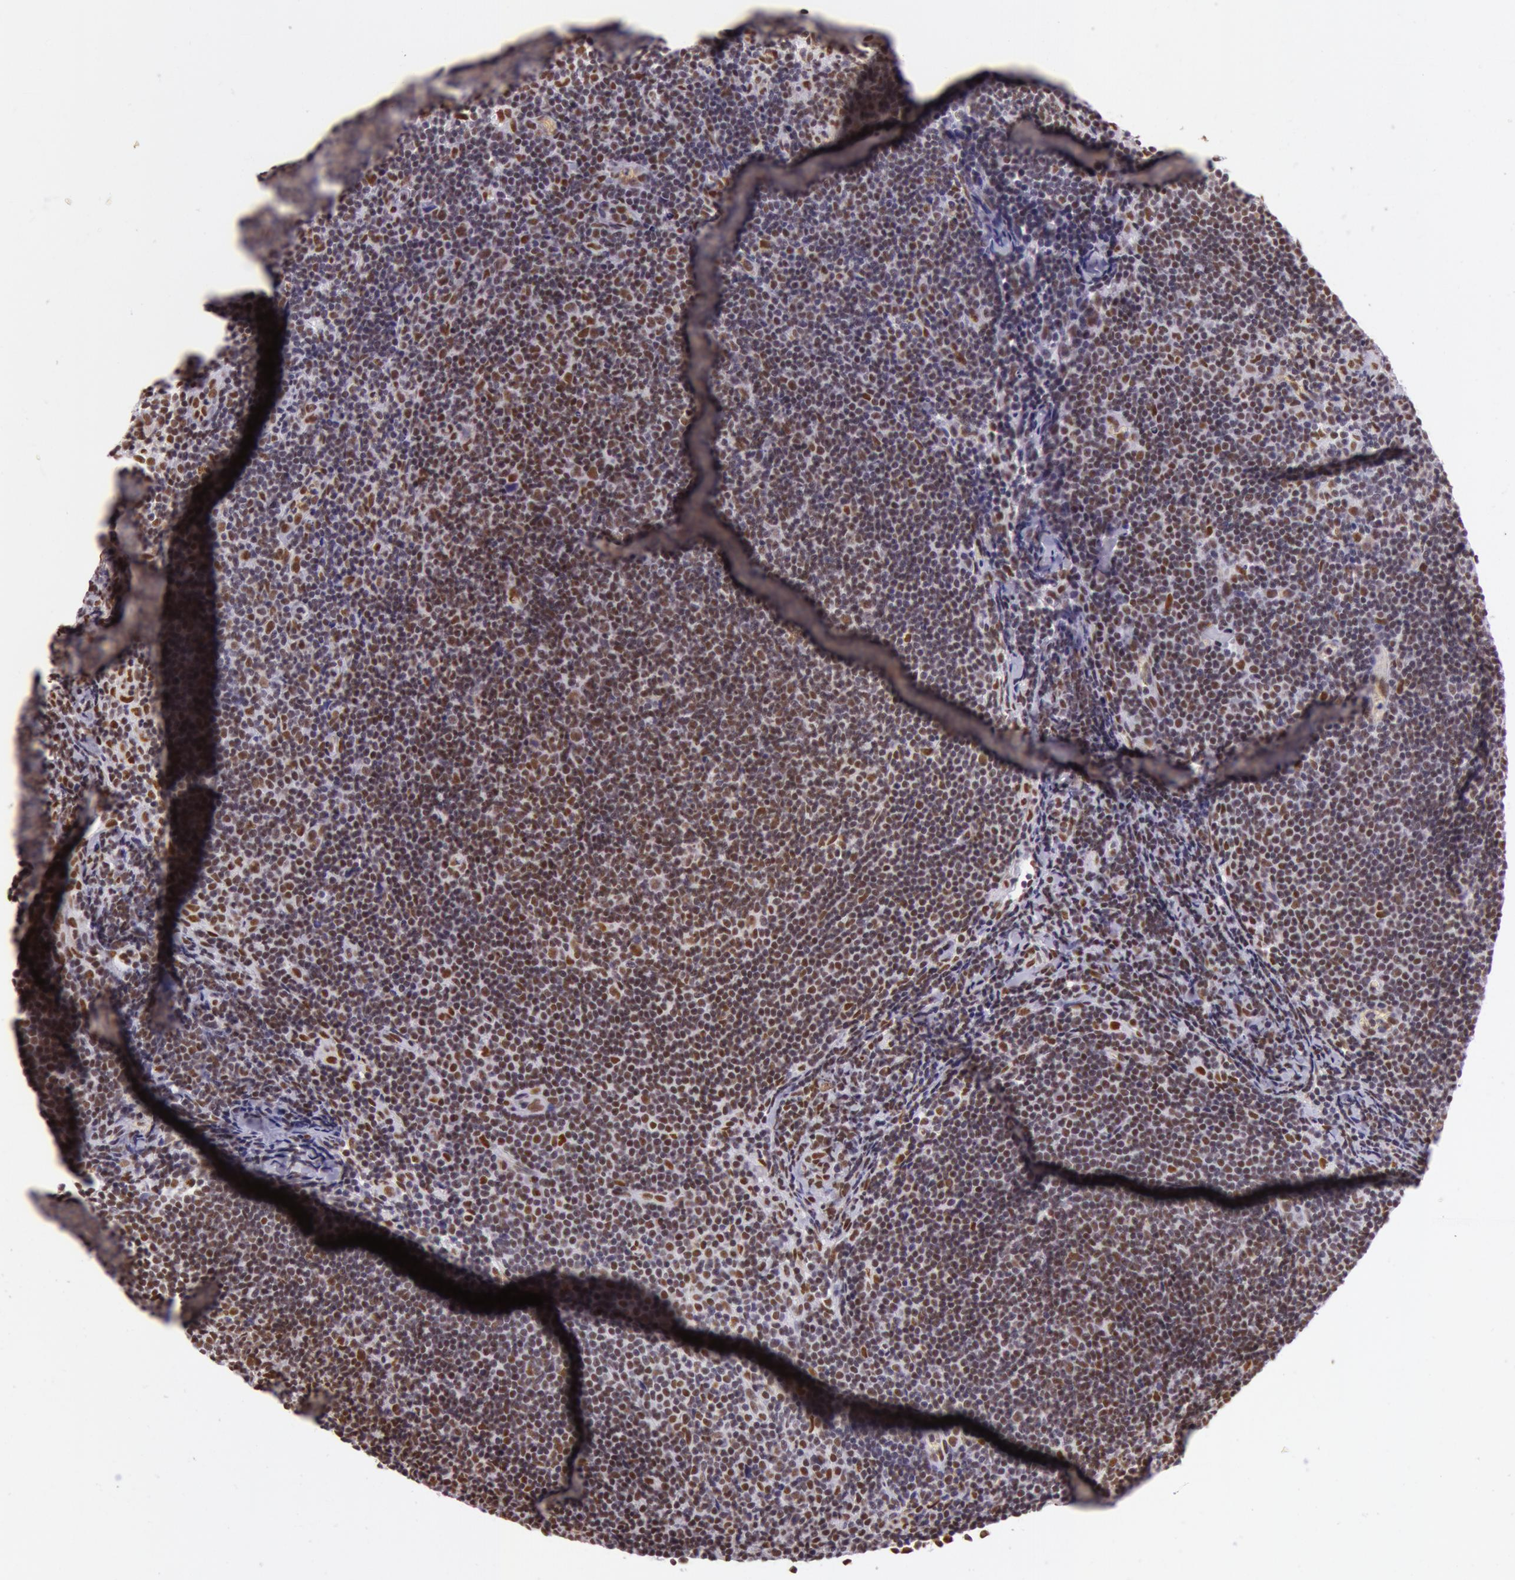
{"staining": {"intensity": "moderate", "quantity": ">75%", "location": "nuclear"}, "tissue": "lymphoma", "cell_type": "Tumor cells", "image_type": "cancer", "snomed": [{"axis": "morphology", "description": "Malignant lymphoma, non-Hodgkin's type, Low grade"}, {"axis": "topography", "description": "Lymph node"}], "caption": "A medium amount of moderate nuclear staining is seen in approximately >75% of tumor cells in malignant lymphoma, non-Hodgkin's type (low-grade) tissue.", "gene": "NBN", "patient": {"sex": "male", "age": 49}}